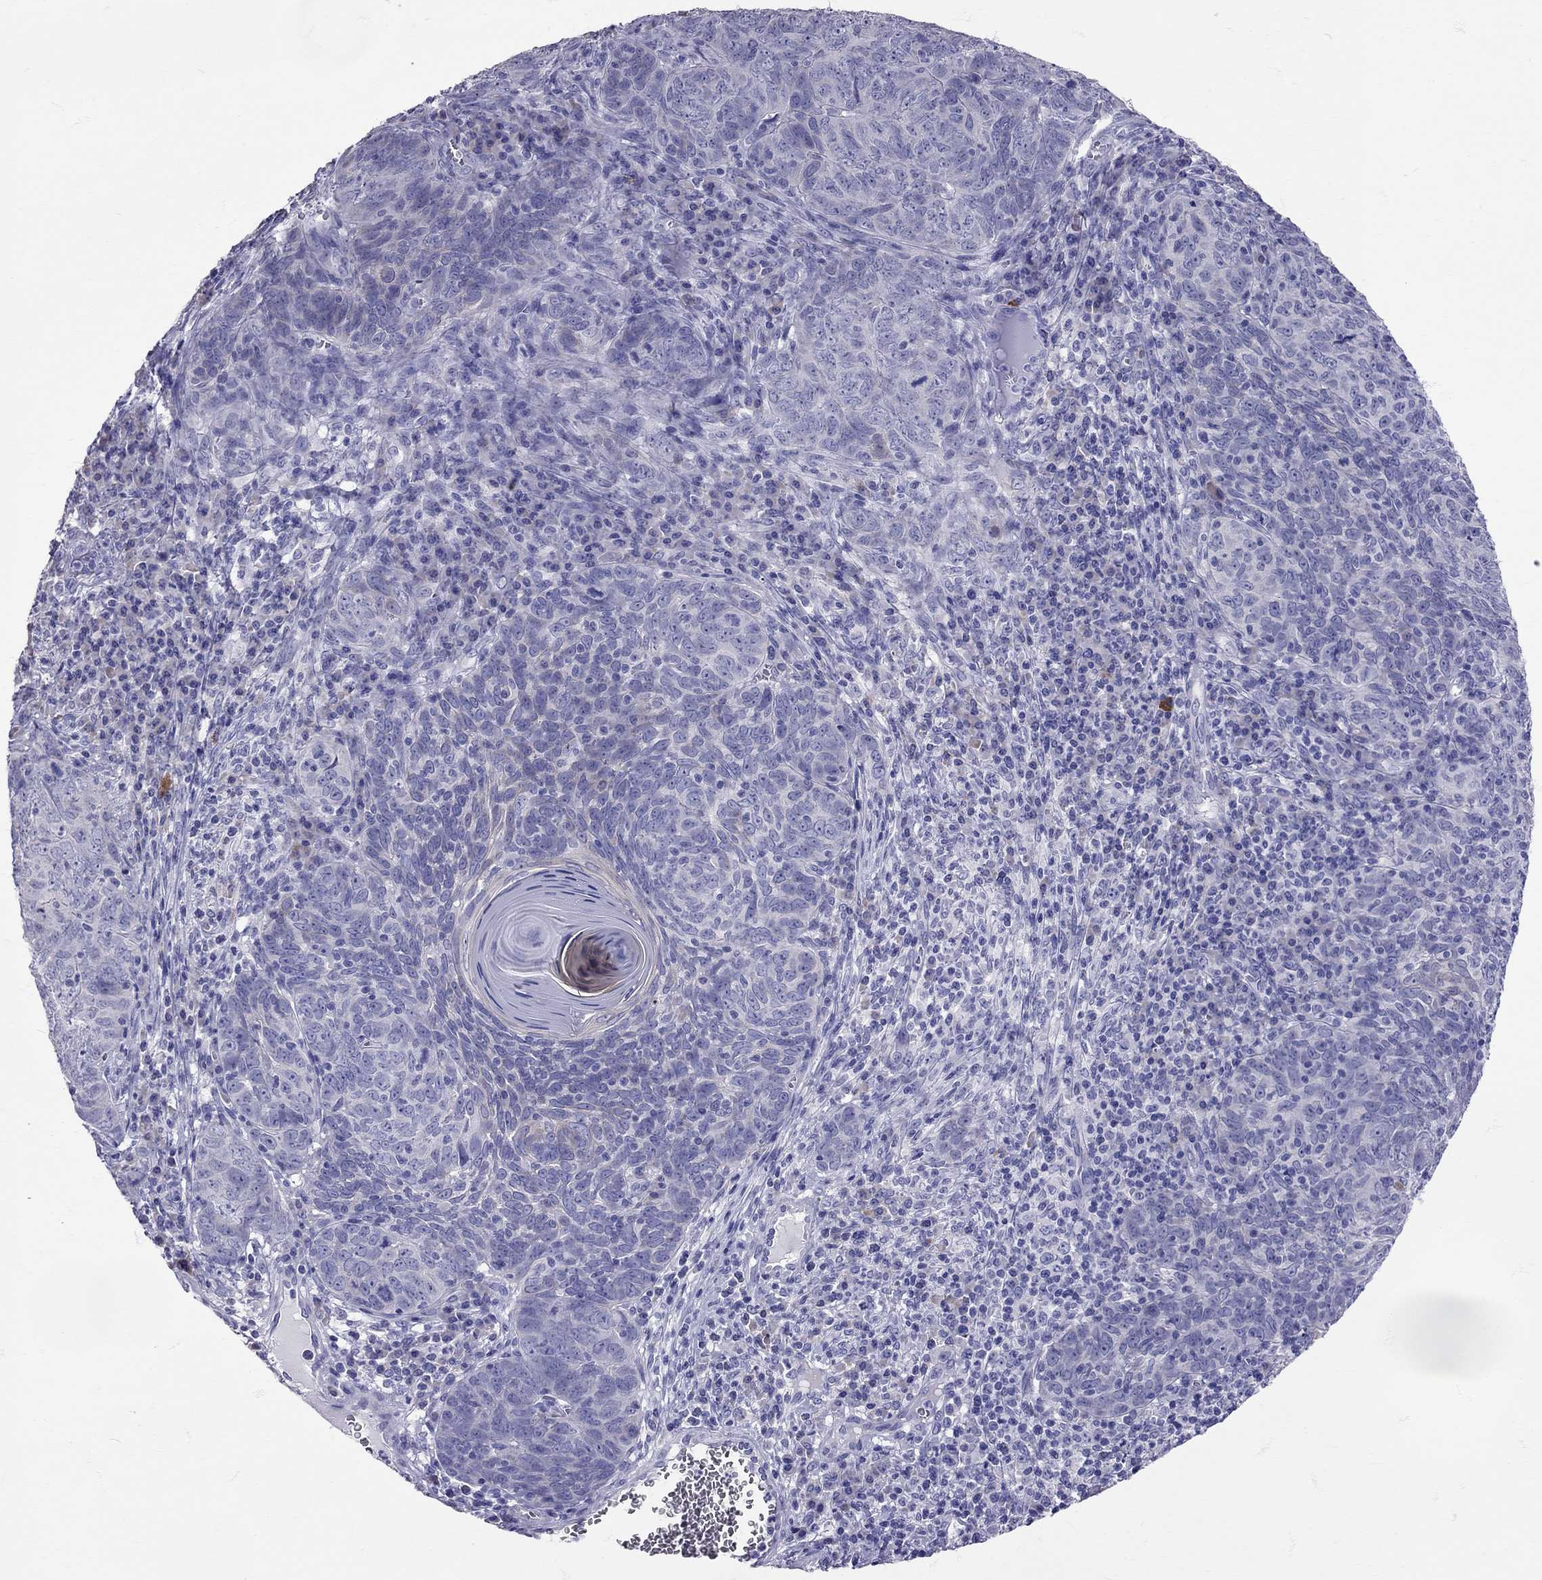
{"staining": {"intensity": "negative", "quantity": "none", "location": "none"}, "tissue": "skin cancer", "cell_type": "Tumor cells", "image_type": "cancer", "snomed": [{"axis": "morphology", "description": "Squamous cell carcinoma, NOS"}, {"axis": "topography", "description": "Skin"}, {"axis": "topography", "description": "Anal"}], "caption": "A photomicrograph of human skin cancer is negative for staining in tumor cells.", "gene": "TBR1", "patient": {"sex": "female", "age": 51}}